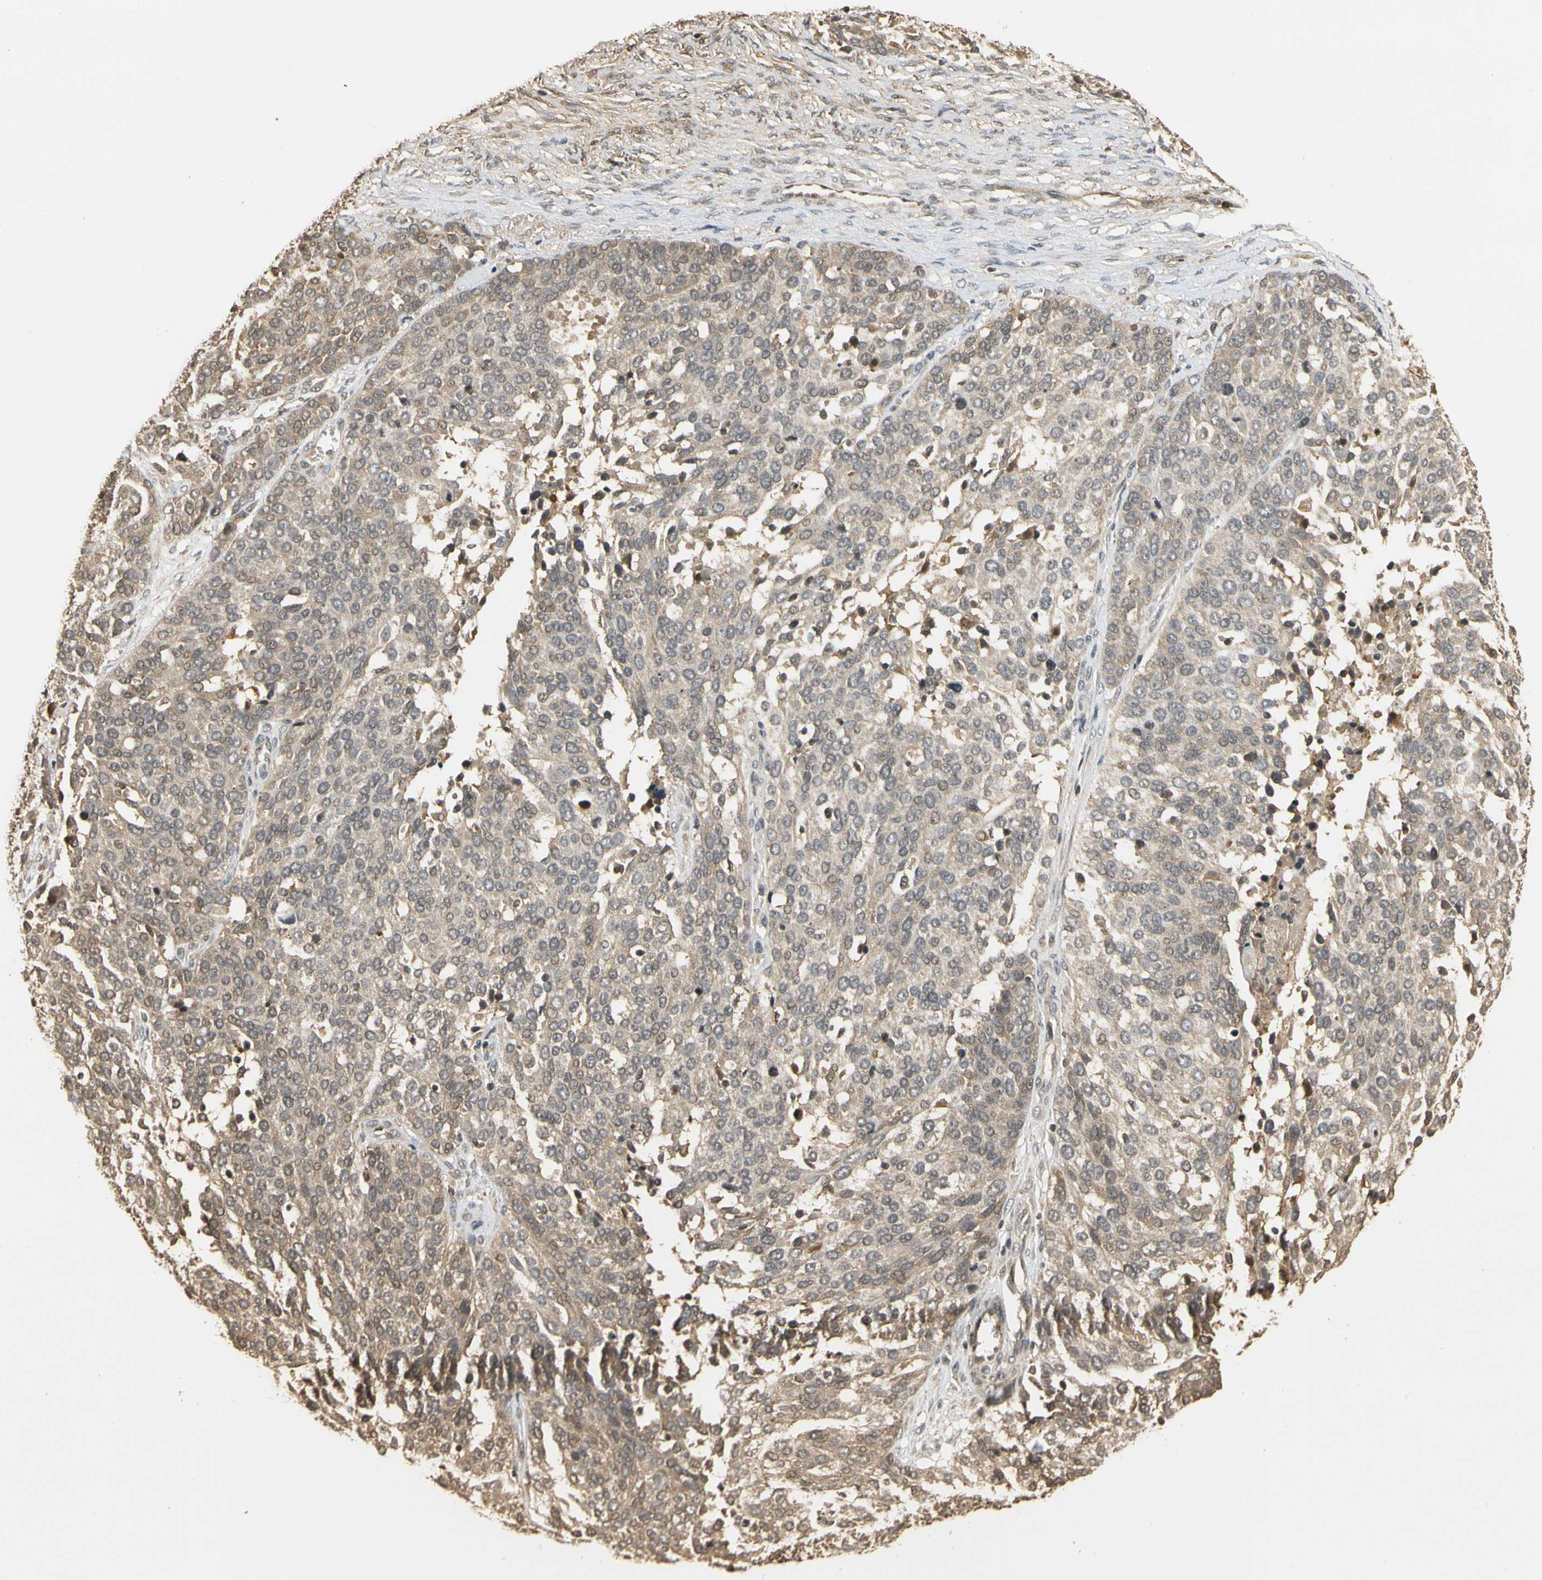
{"staining": {"intensity": "weak", "quantity": ">75%", "location": "cytoplasmic/membranous"}, "tissue": "ovarian cancer", "cell_type": "Tumor cells", "image_type": "cancer", "snomed": [{"axis": "morphology", "description": "Cystadenocarcinoma, serous, NOS"}, {"axis": "topography", "description": "Ovary"}], "caption": "Serous cystadenocarcinoma (ovarian) stained with immunohistochemistry (IHC) displays weak cytoplasmic/membranous staining in about >75% of tumor cells. (Brightfield microscopy of DAB IHC at high magnification).", "gene": "SOD1", "patient": {"sex": "female", "age": 44}}